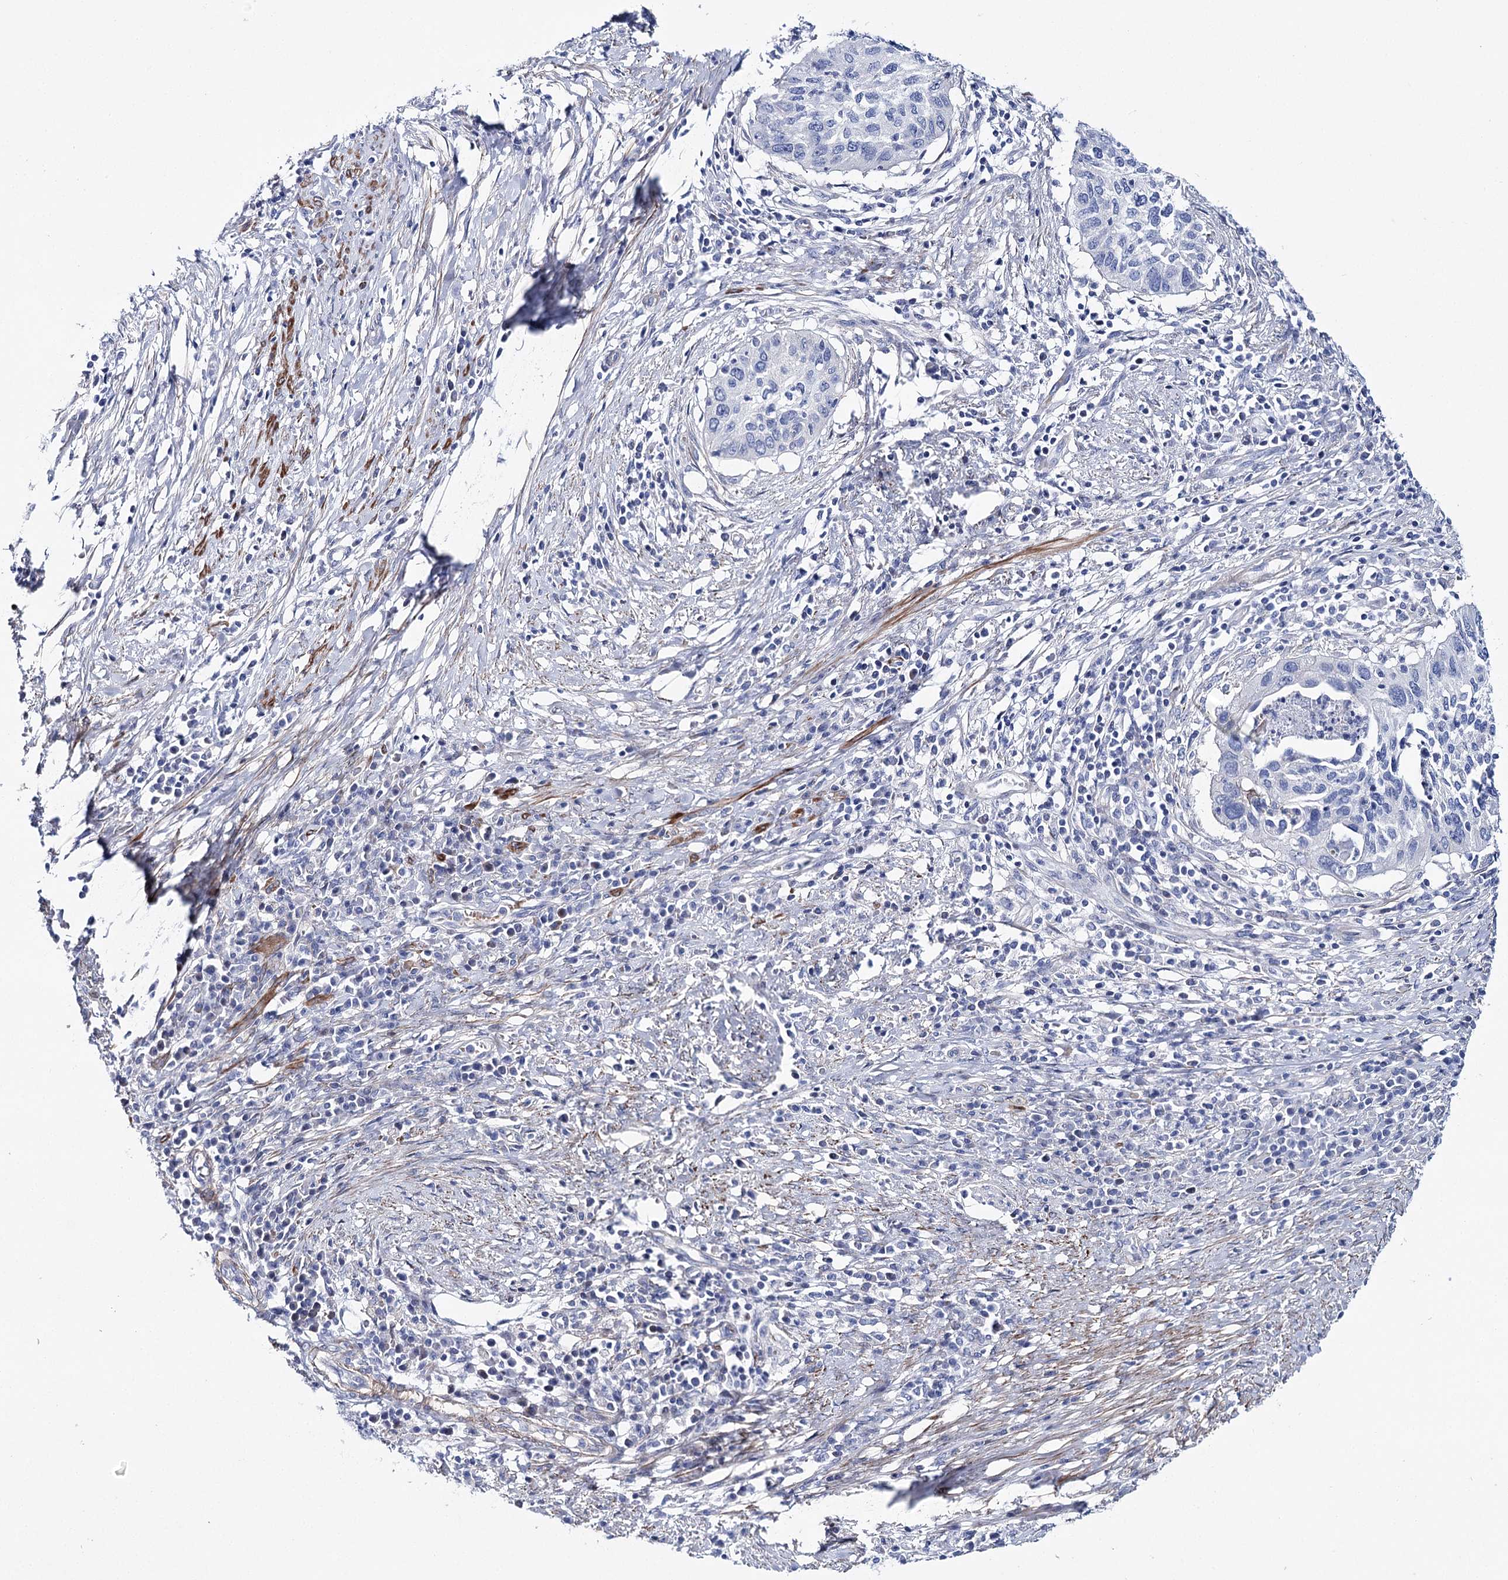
{"staining": {"intensity": "negative", "quantity": "none", "location": "none"}, "tissue": "cervical cancer", "cell_type": "Tumor cells", "image_type": "cancer", "snomed": [{"axis": "morphology", "description": "Squamous cell carcinoma, NOS"}, {"axis": "topography", "description": "Cervix"}], "caption": "This is an immunohistochemistry histopathology image of human squamous cell carcinoma (cervical). There is no staining in tumor cells.", "gene": "ANKRD23", "patient": {"sex": "female", "age": 38}}